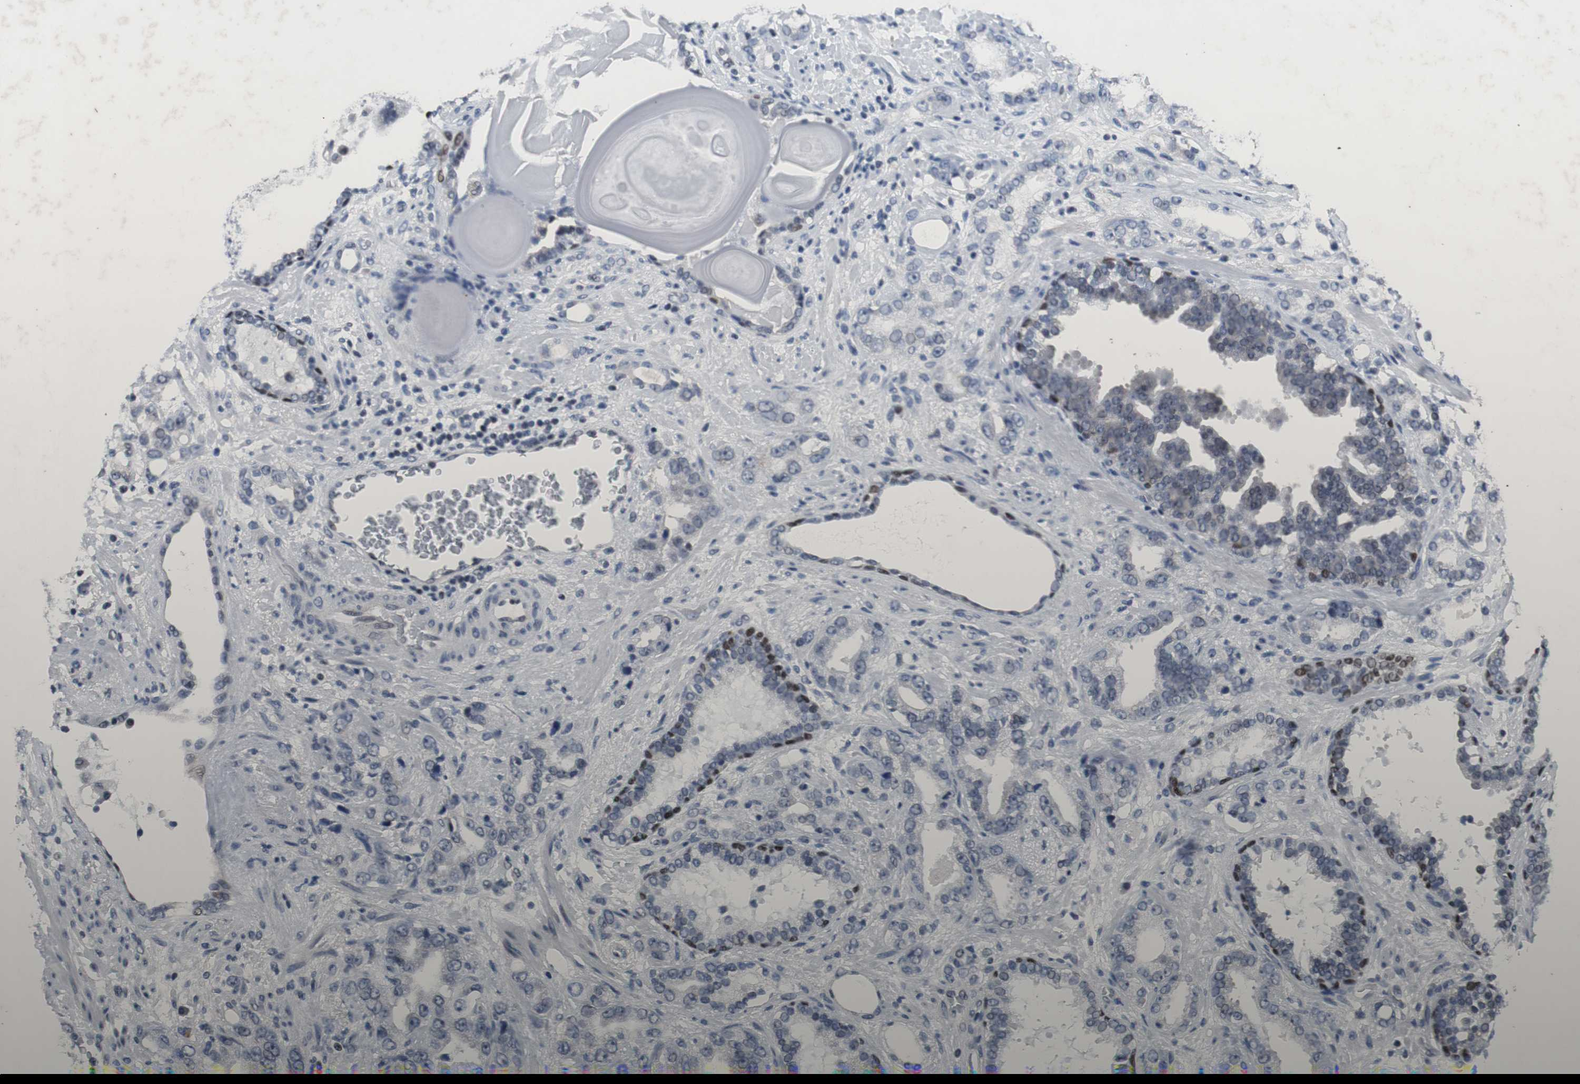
{"staining": {"intensity": "negative", "quantity": "none", "location": "none"}, "tissue": "prostate cancer", "cell_type": "Tumor cells", "image_type": "cancer", "snomed": [{"axis": "morphology", "description": "Adenocarcinoma, Low grade"}, {"axis": "topography", "description": "Prostate"}], "caption": "Protein analysis of prostate adenocarcinoma (low-grade) displays no significant staining in tumor cells. (DAB (3,3'-diaminobenzidine) immunohistochemistry (IHC) with hematoxylin counter stain).", "gene": "TP63", "patient": {"sex": "male", "age": 63}}